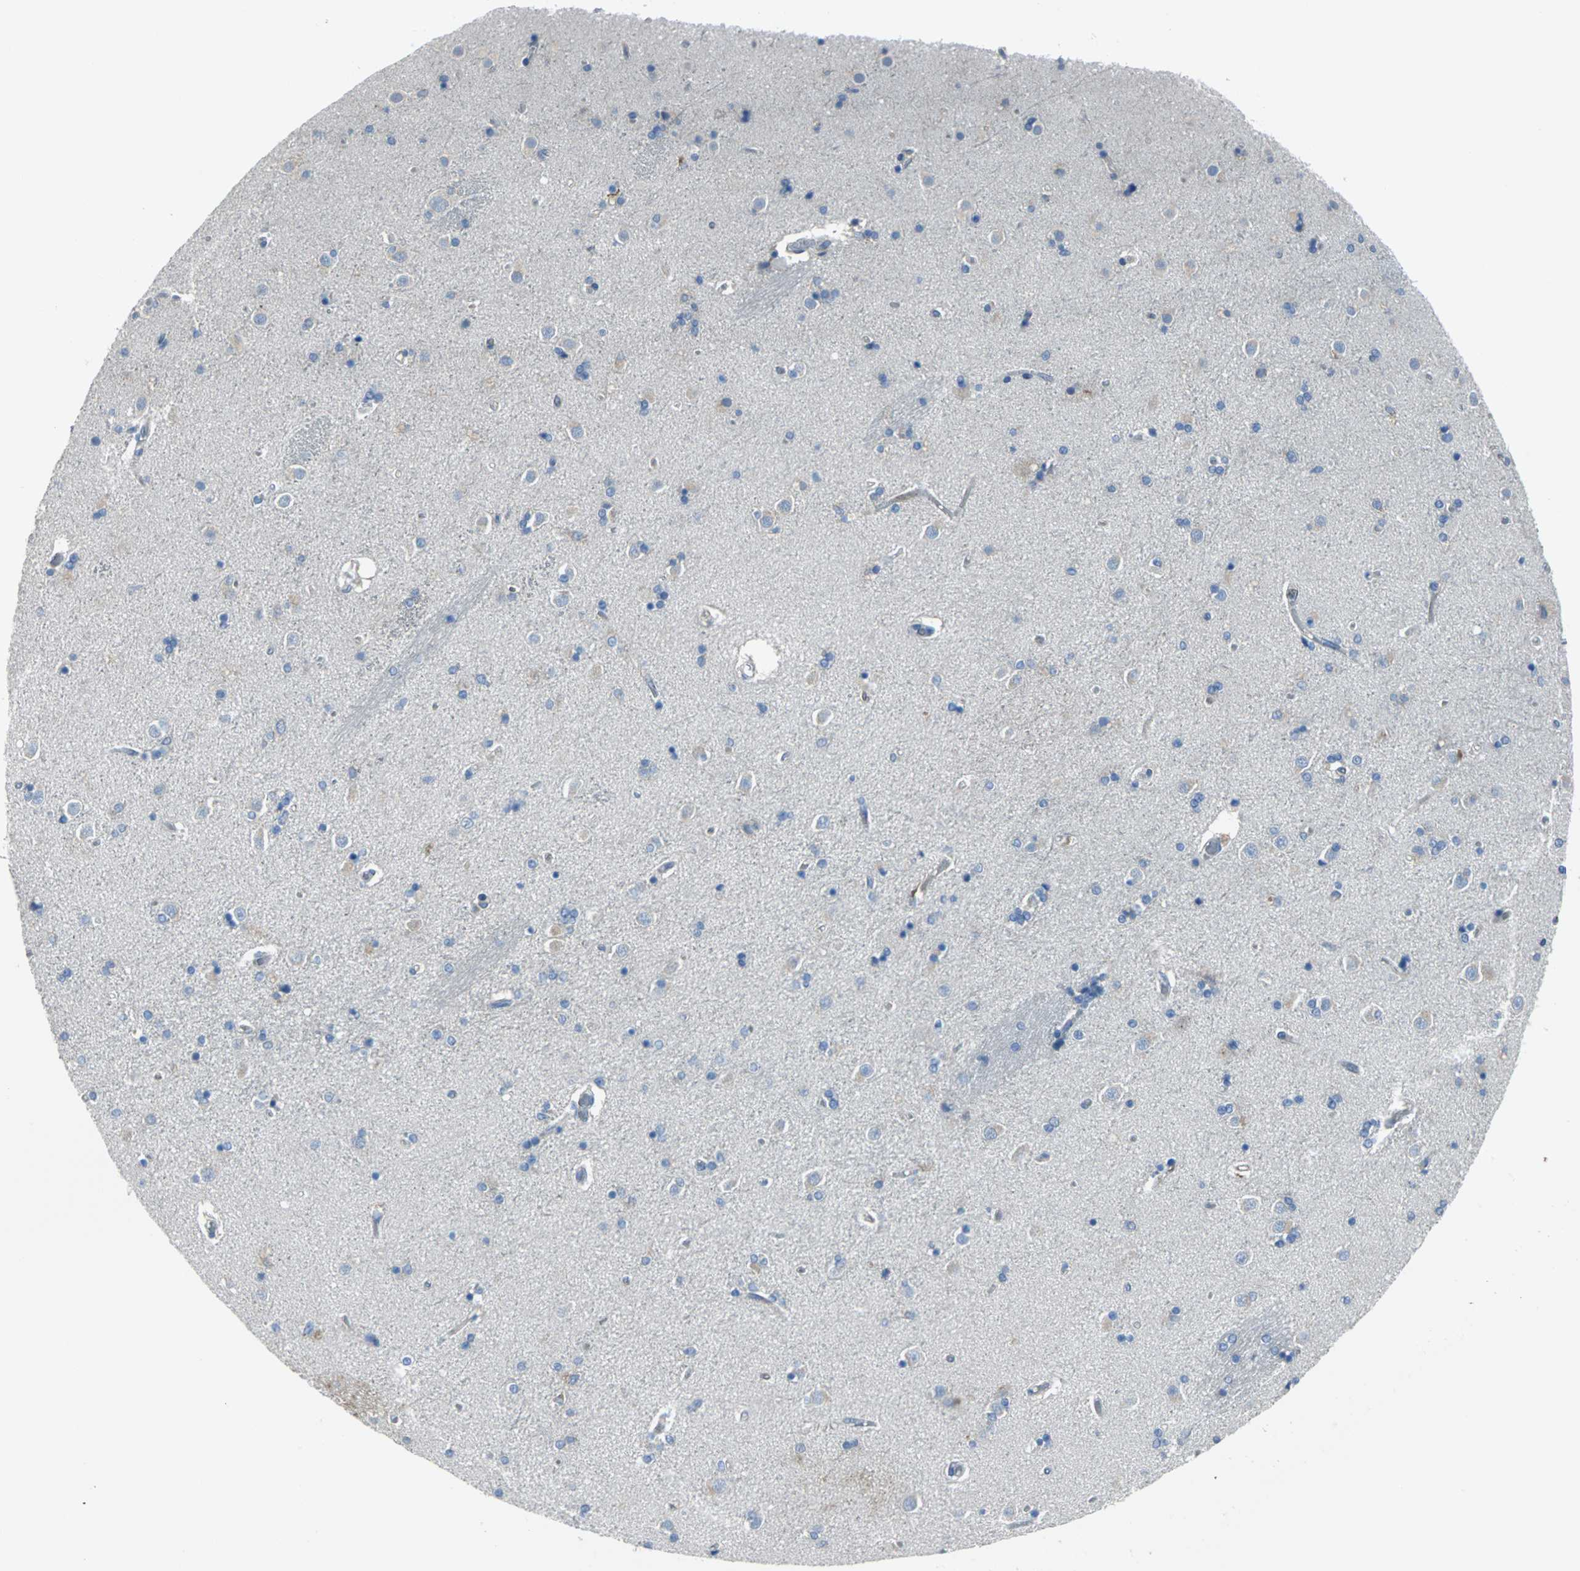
{"staining": {"intensity": "weak", "quantity": "<25%", "location": "cytoplasmic/membranous"}, "tissue": "caudate", "cell_type": "Glial cells", "image_type": "normal", "snomed": [{"axis": "morphology", "description": "Normal tissue, NOS"}, {"axis": "topography", "description": "Lateral ventricle wall"}], "caption": "Histopathology image shows no protein staining in glial cells of normal caudate. (DAB immunohistochemistry with hematoxylin counter stain).", "gene": "EIF5A", "patient": {"sex": "female", "age": 54}}